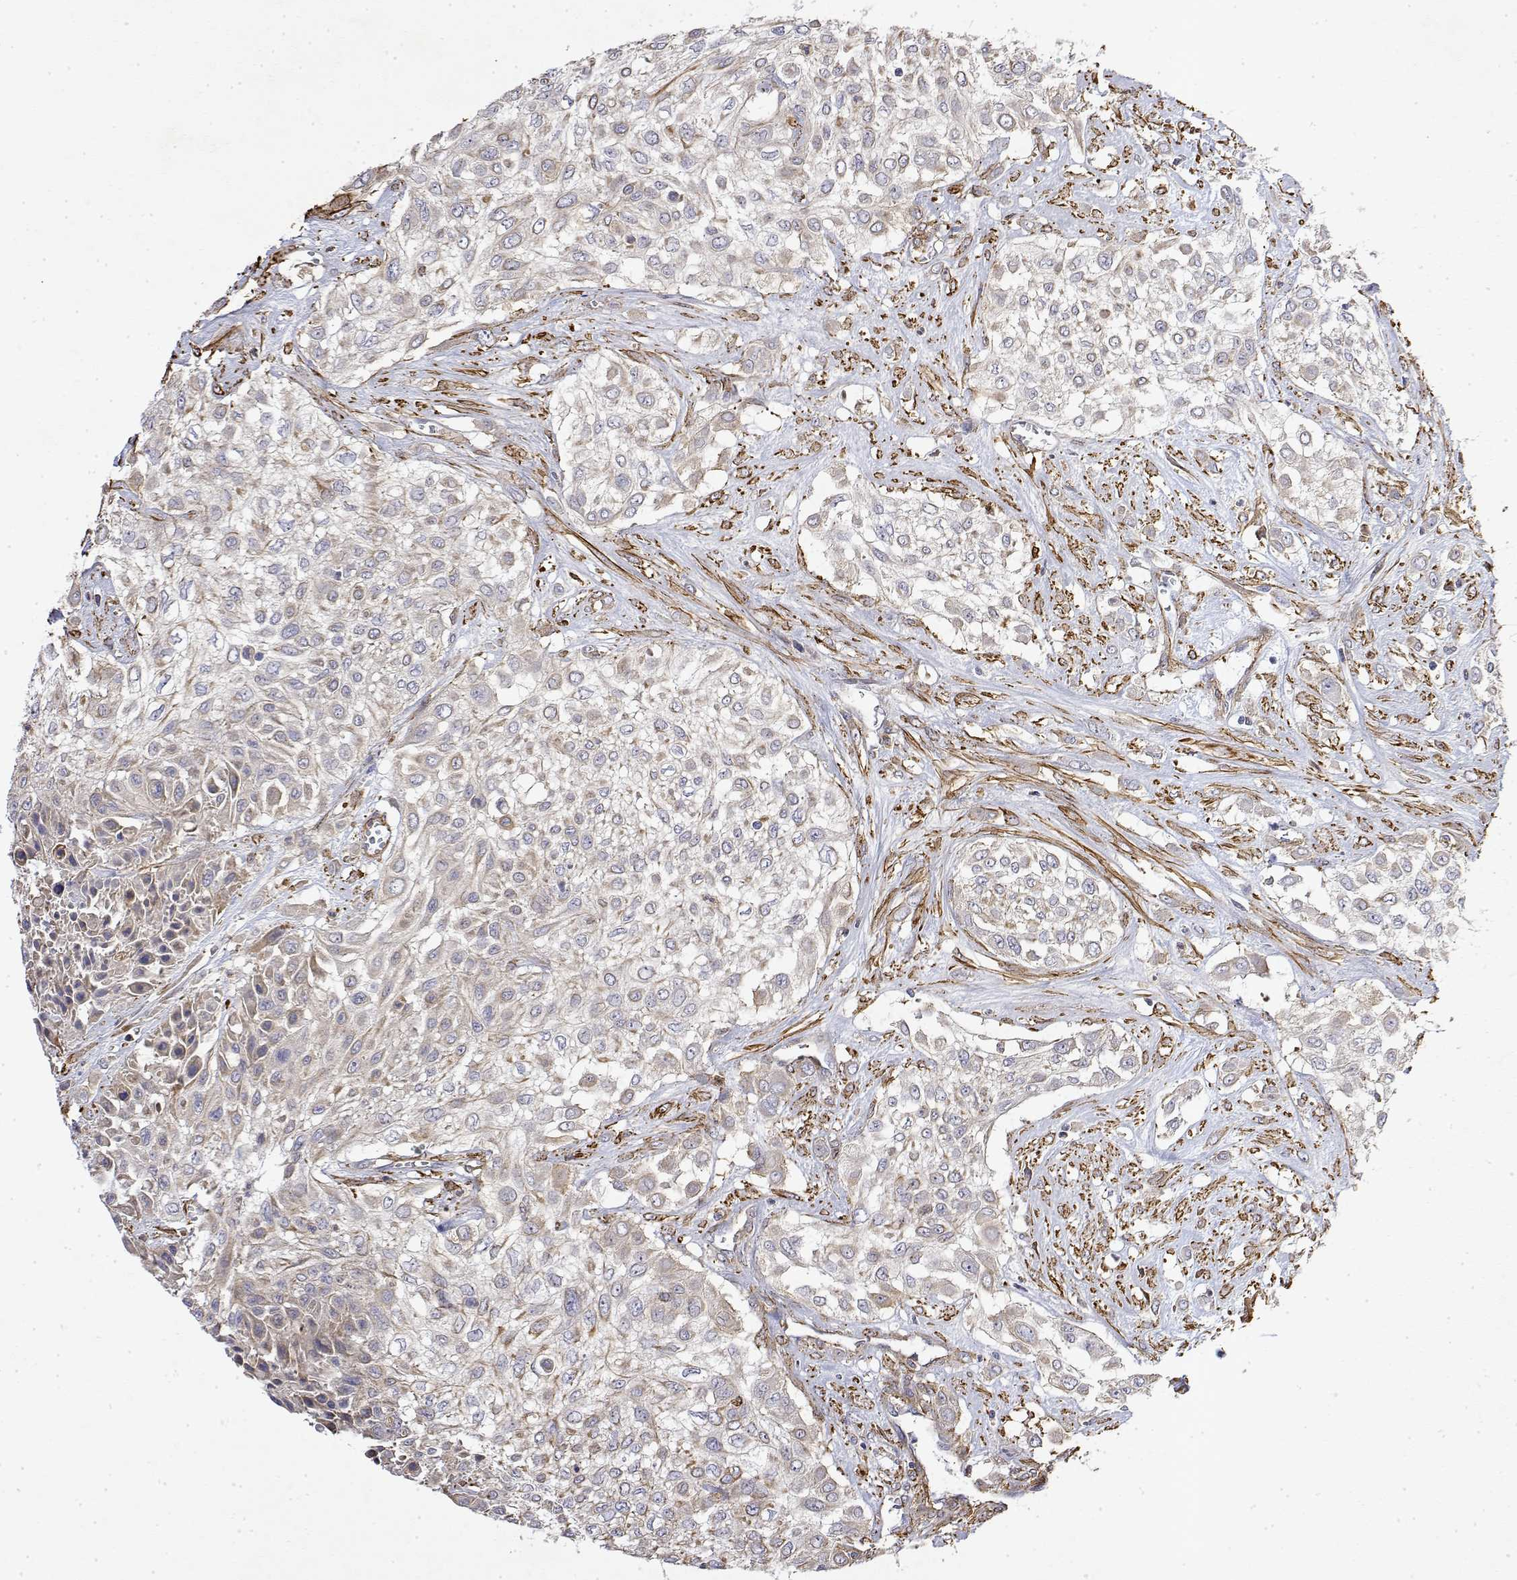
{"staining": {"intensity": "negative", "quantity": "none", "location": "none"}, "tissue": "urothelial cancer", "cell_type": "Tumor cells", "image_type": "cancer", "snomed": [{"axis": "morphology", "description": "Urothelial carcinoma, High grade"}, {"axis": "topography", "description": "Urinary bladder"}], "caption": "An image of urothelial carcinoma (high-grade) stained for a protein reveals no brown staining in tumor cells.", "gene": "SOWAHD", "patient": {"sex": "male", "age": 57}}